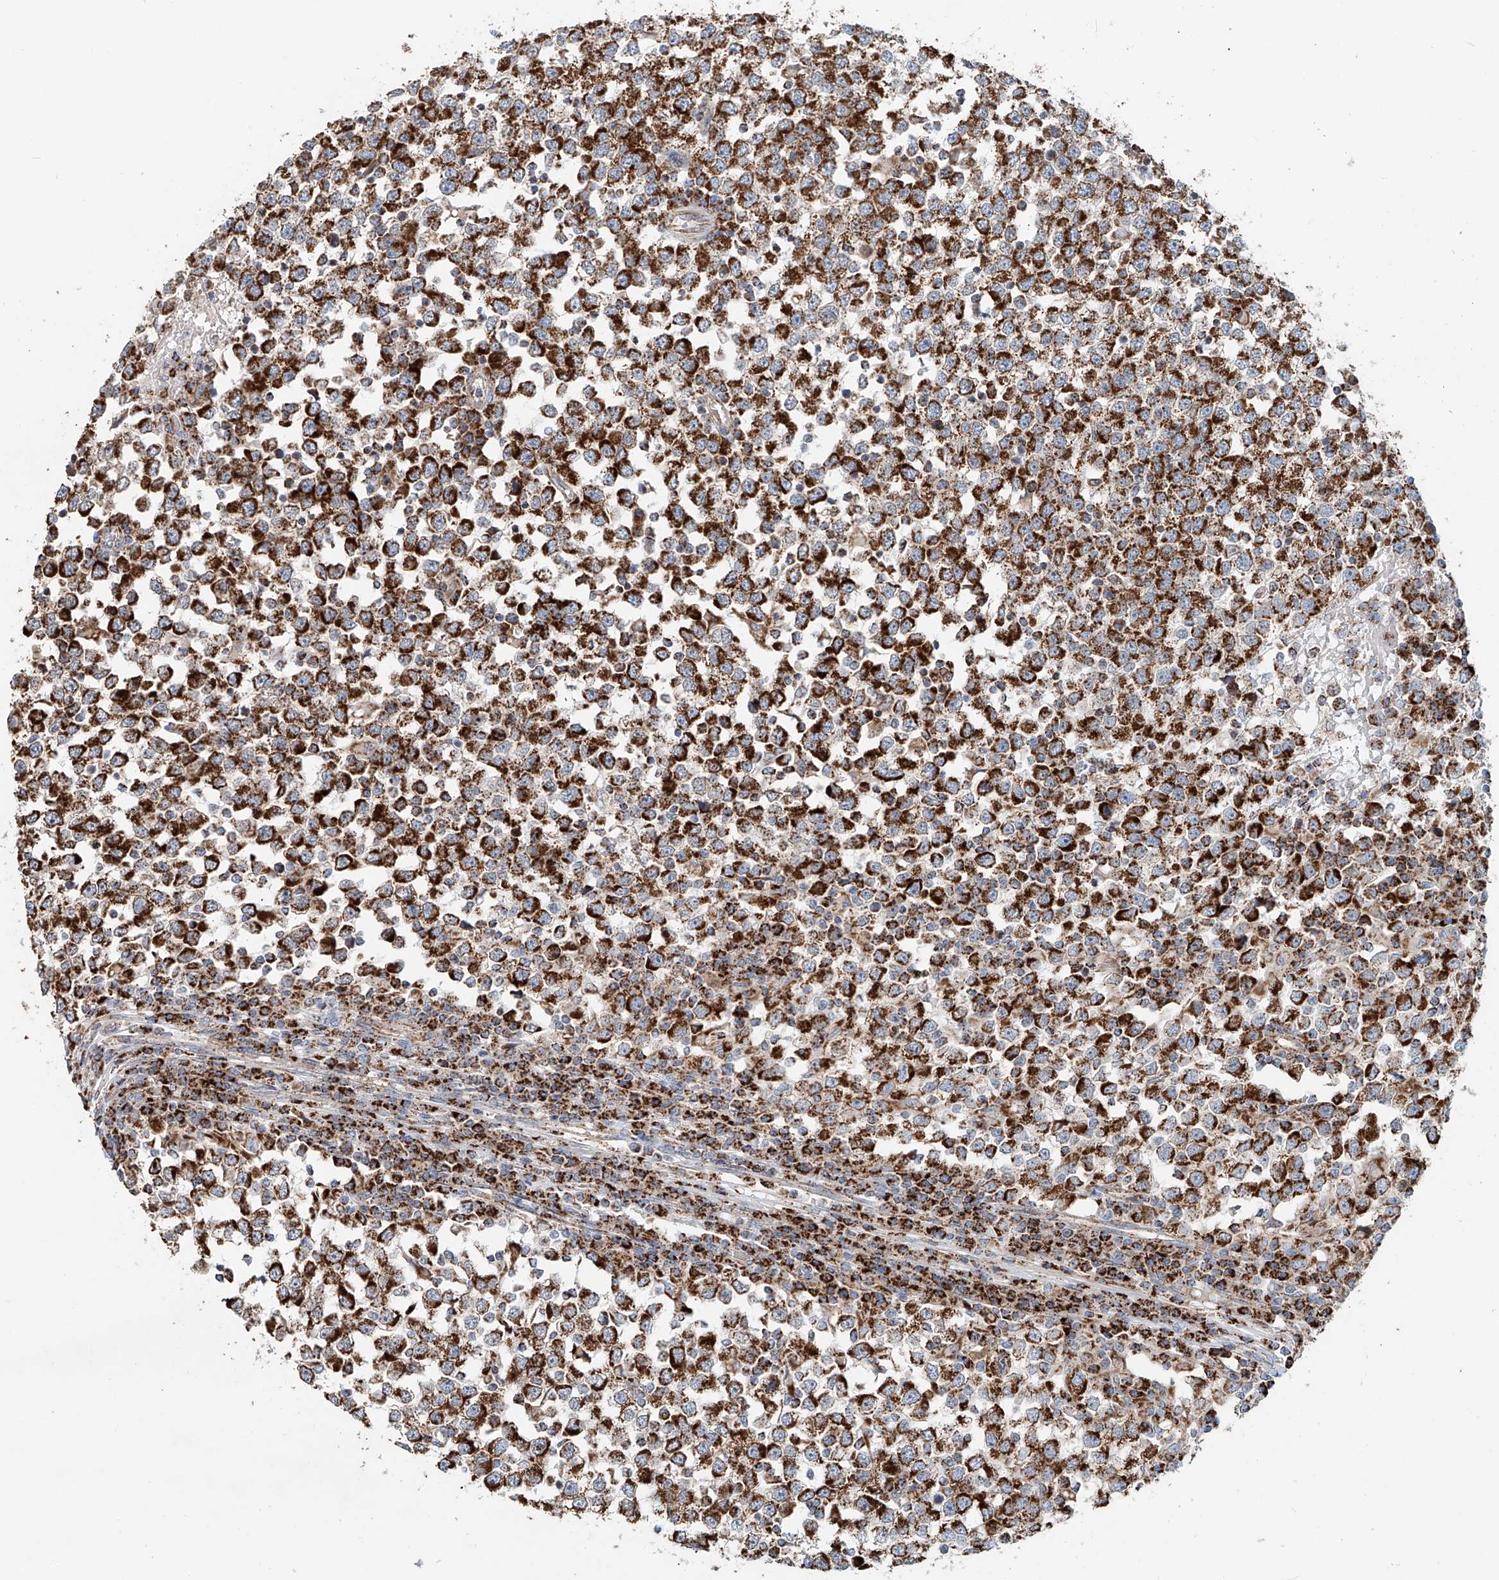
{"staining": {"intensity": "strong", "quantity": ">75%", "location": "cytoplasmic/membranous"}, "tissue": "testis cancer", "cell_type": "Tumor cells", "image_type": "cancer", "snomed": [{"axis": "morphology", "description": "Seminoma, NOS"}, {"axis": "topography", "description": "Testis"}], "caption": "The immunohistochemical stain labels strong cytoplasmic/membranous positivity in tumor cells of testis seminoma tissue.", "gene": "CARD10", "patient": {"sex": "male", "age": 65}}